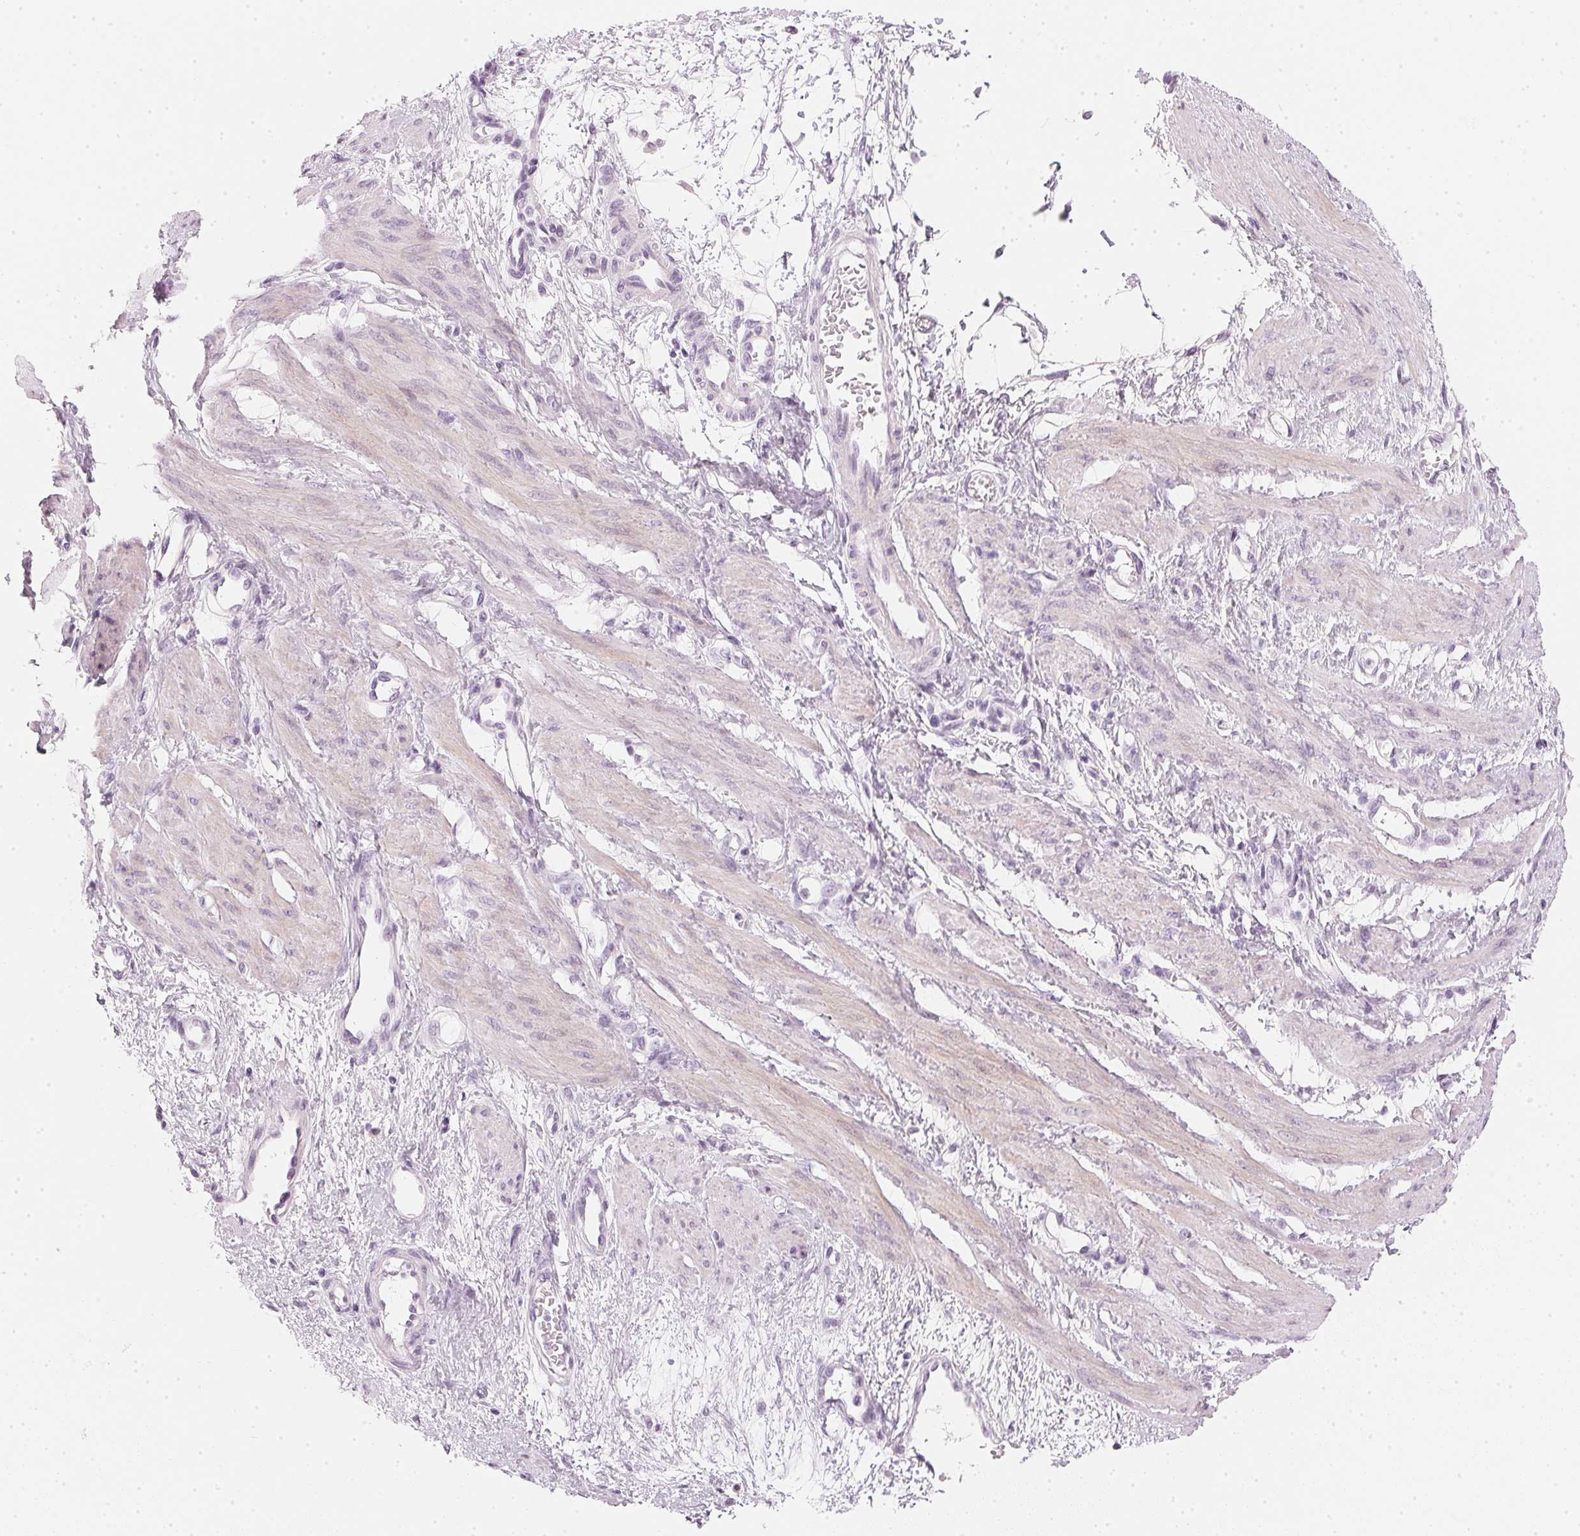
{"staining": {"intensity": "weak", "quantity": "<25%", "location": "cytoplasmic/membranous"}, "tissue": "smooth muscle", "cell_type": "Smooth muscle cells", "image_type": "normal", "snomed": [{"axis": "morphology", "description": "Normal tissue, NOS"}, {"axis": "topography", "description": "Smooth muscle"}, {"axis": "topography", "description": "Uterus"}], "caption": "IHC of normal smooth muscle shows no staining in smooth muscle cells. Brightfield microscopy of immunohistochemistry stained with DAB (3,3'-diaminobenzidine) (brown) and hematoxylin (blue), captured at high magnification.", "gene": "CHST4", "patient": {"sex": "female", "age": 39}}